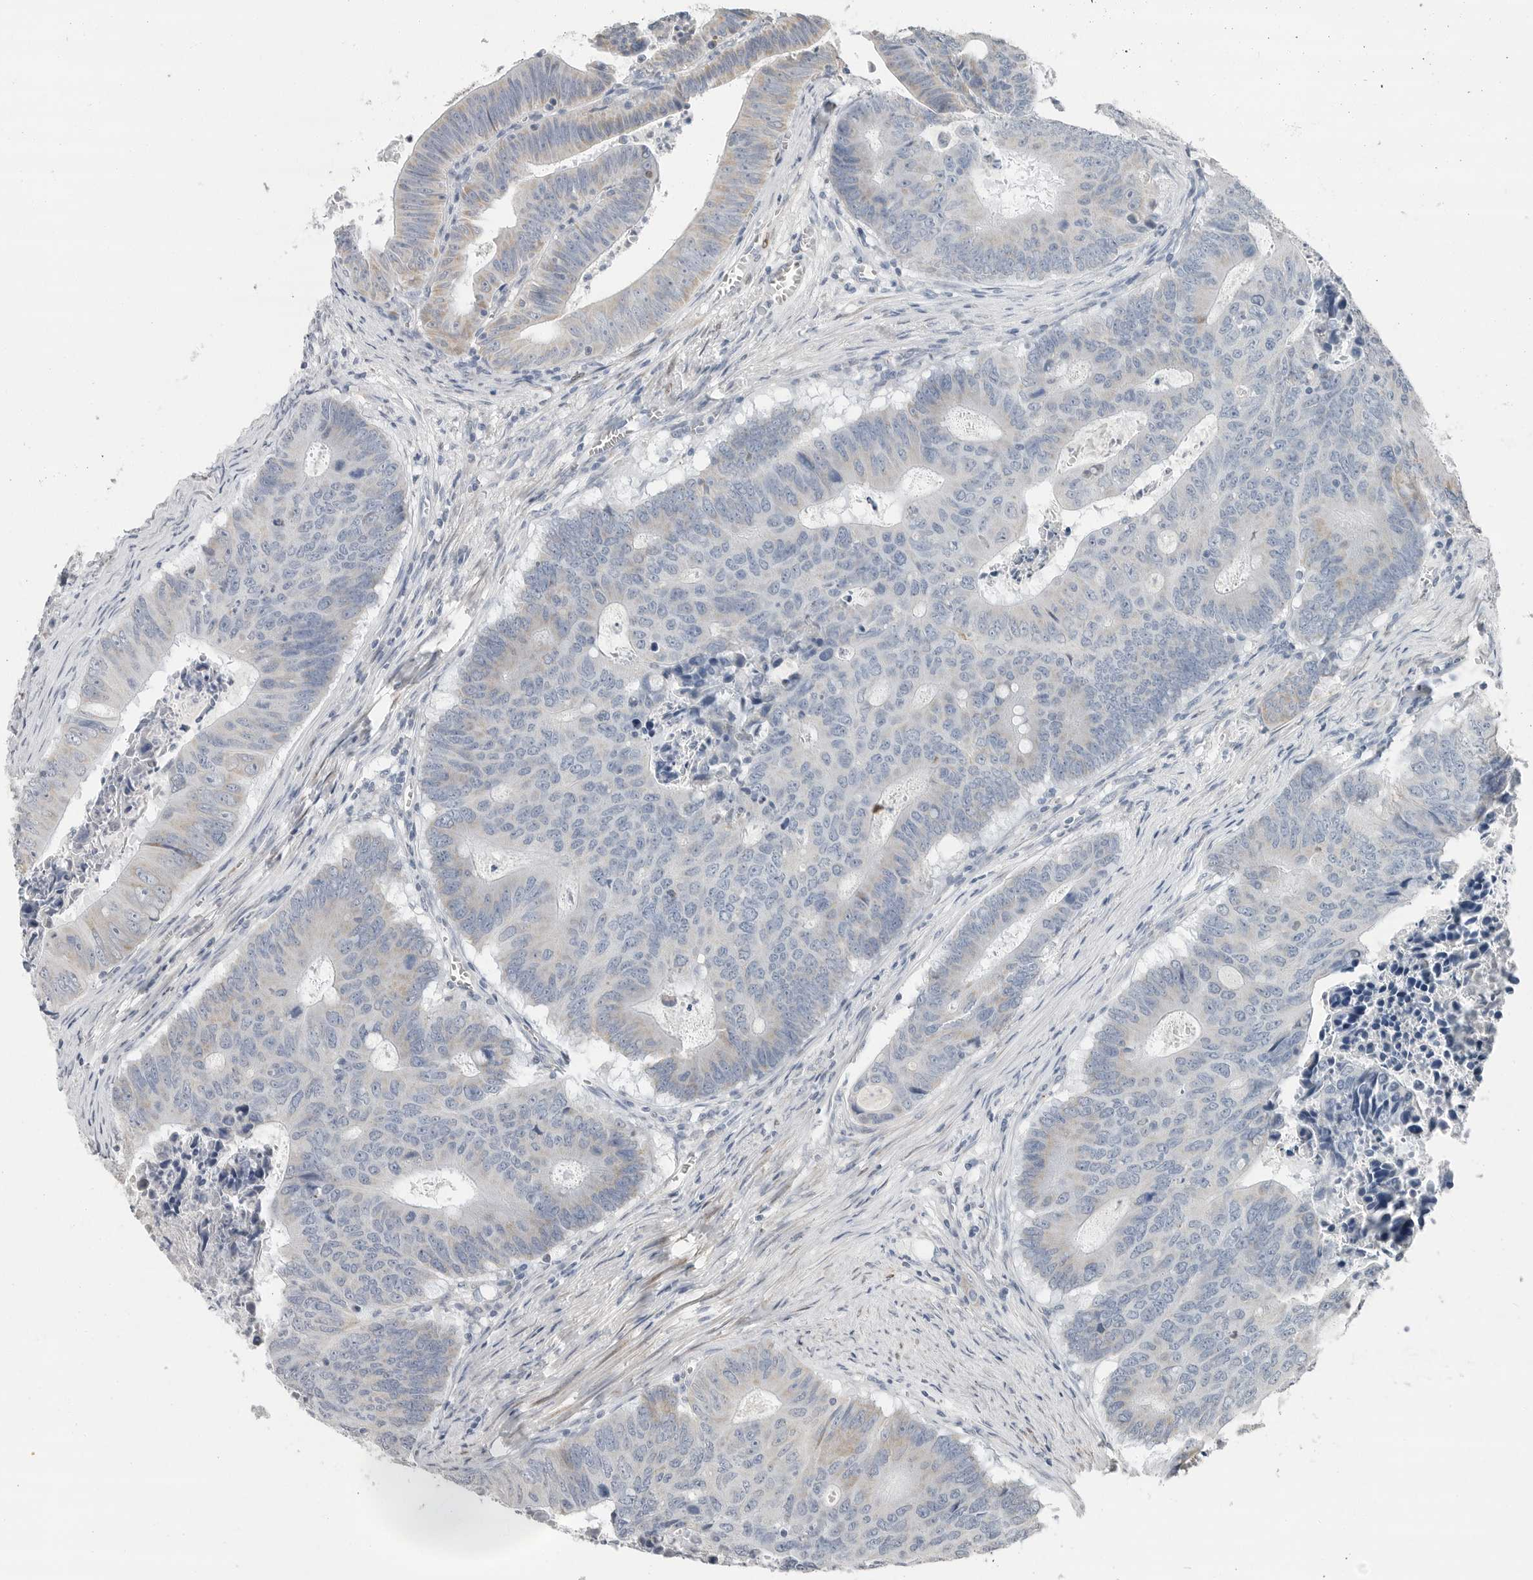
{"staining": {"intensity": "negative", "quantity": "none", "location": "none"}, "tissue": "colorectal cancer", "cell_type": "Tumor cells", "image_type": "cancer", "snomed": [{"axis": "morphology", "description": "Adenocarcinoma, NOS"}, {"axis": "topography", "description": "Colon"}], "caption": "Immunohistochemistry (IHC) of adenocarcinoma (colorectal) reveals no expression in tumor cells.", "gene": "PLN", "patient": {"sex": "male", "age": 87}}